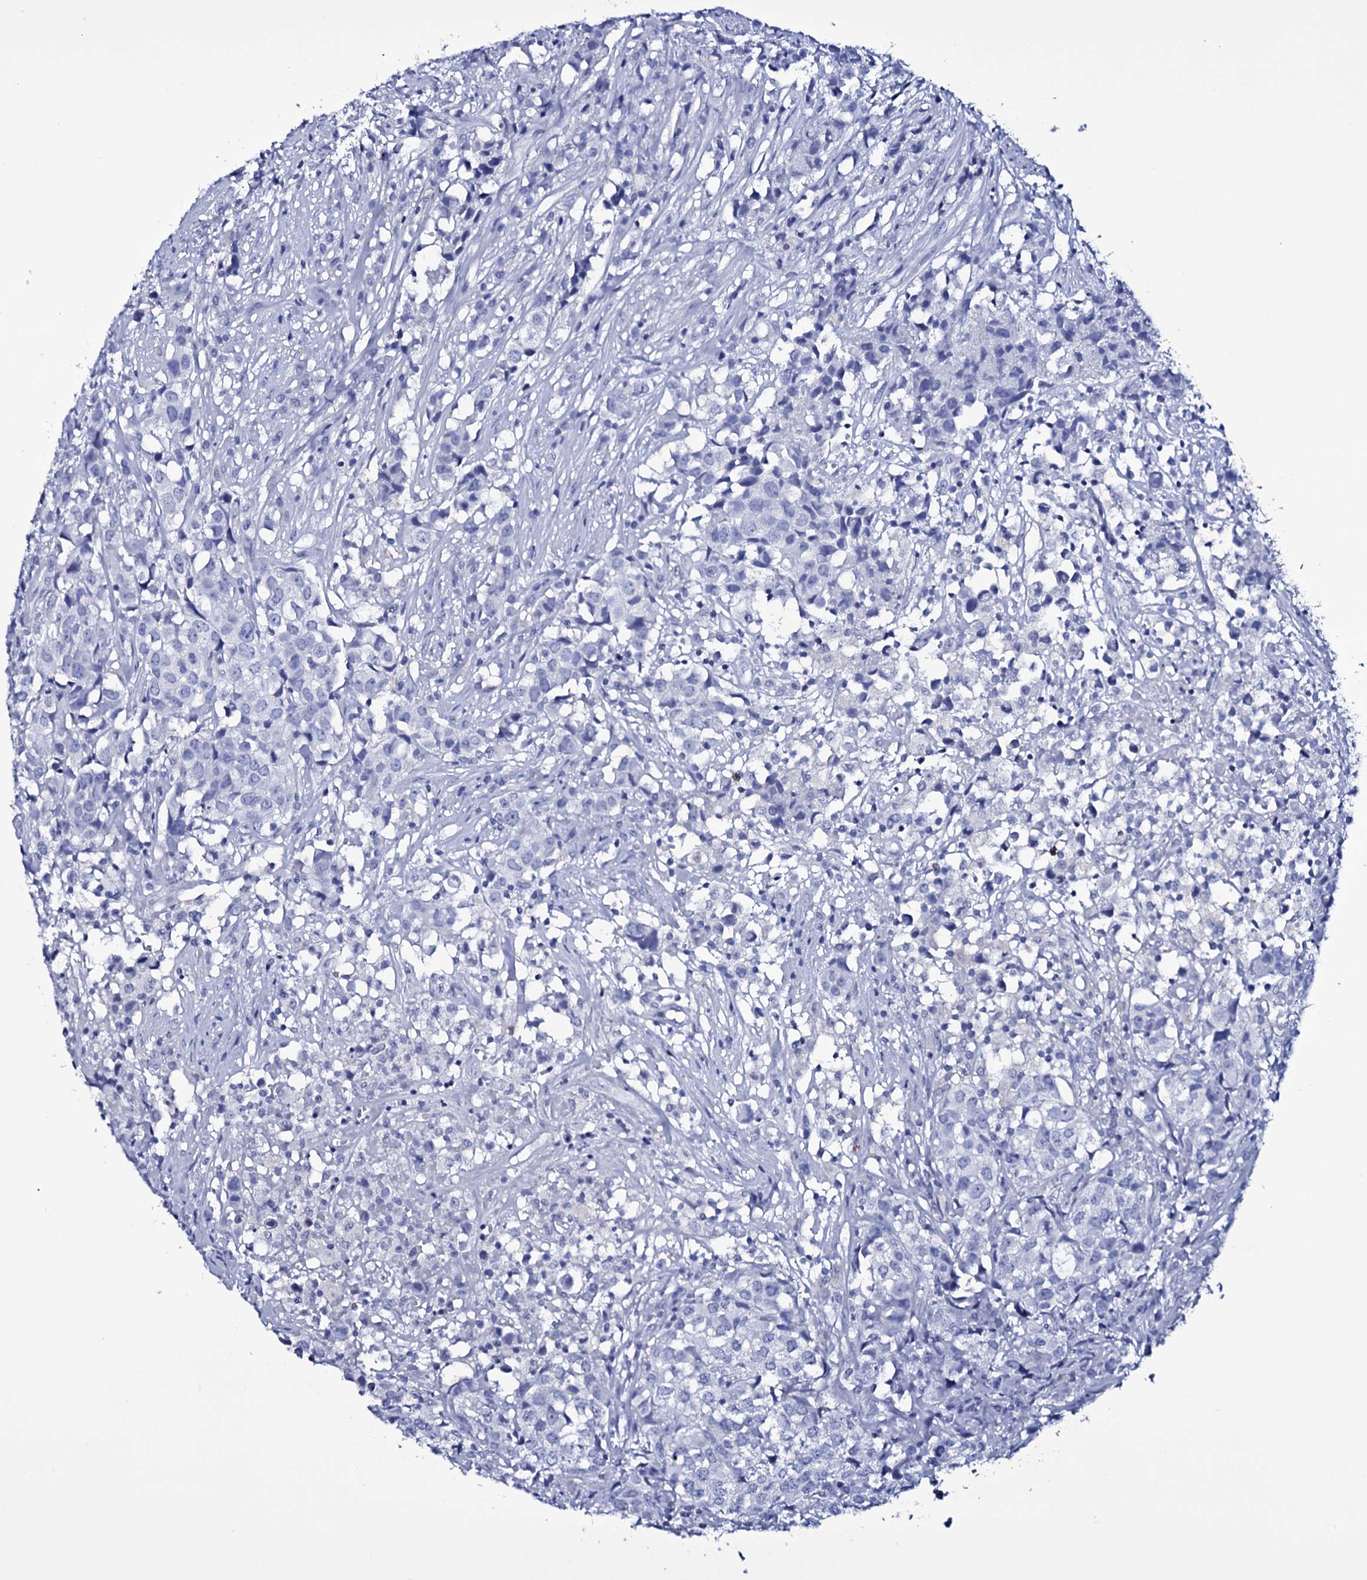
{"staining": {"intensity": "negative", "quantity": "none", "location": "none"}, "tissue": "urothelial cancer", "cell_type": "Tumor cells", "image_type": "cancer", "snomed": [{"axis": "morphology", "description": "Urothelial carcinoma, High grade"}, {"axis": "topography", "description": "Urinary bladder"}], "caption": "DAB immunohistochemical staining of urothelial cancer displays no significant positivity in tumor cells.", "gene": "ITPRID2", "patient": {"sex": "female", "age": 75}}